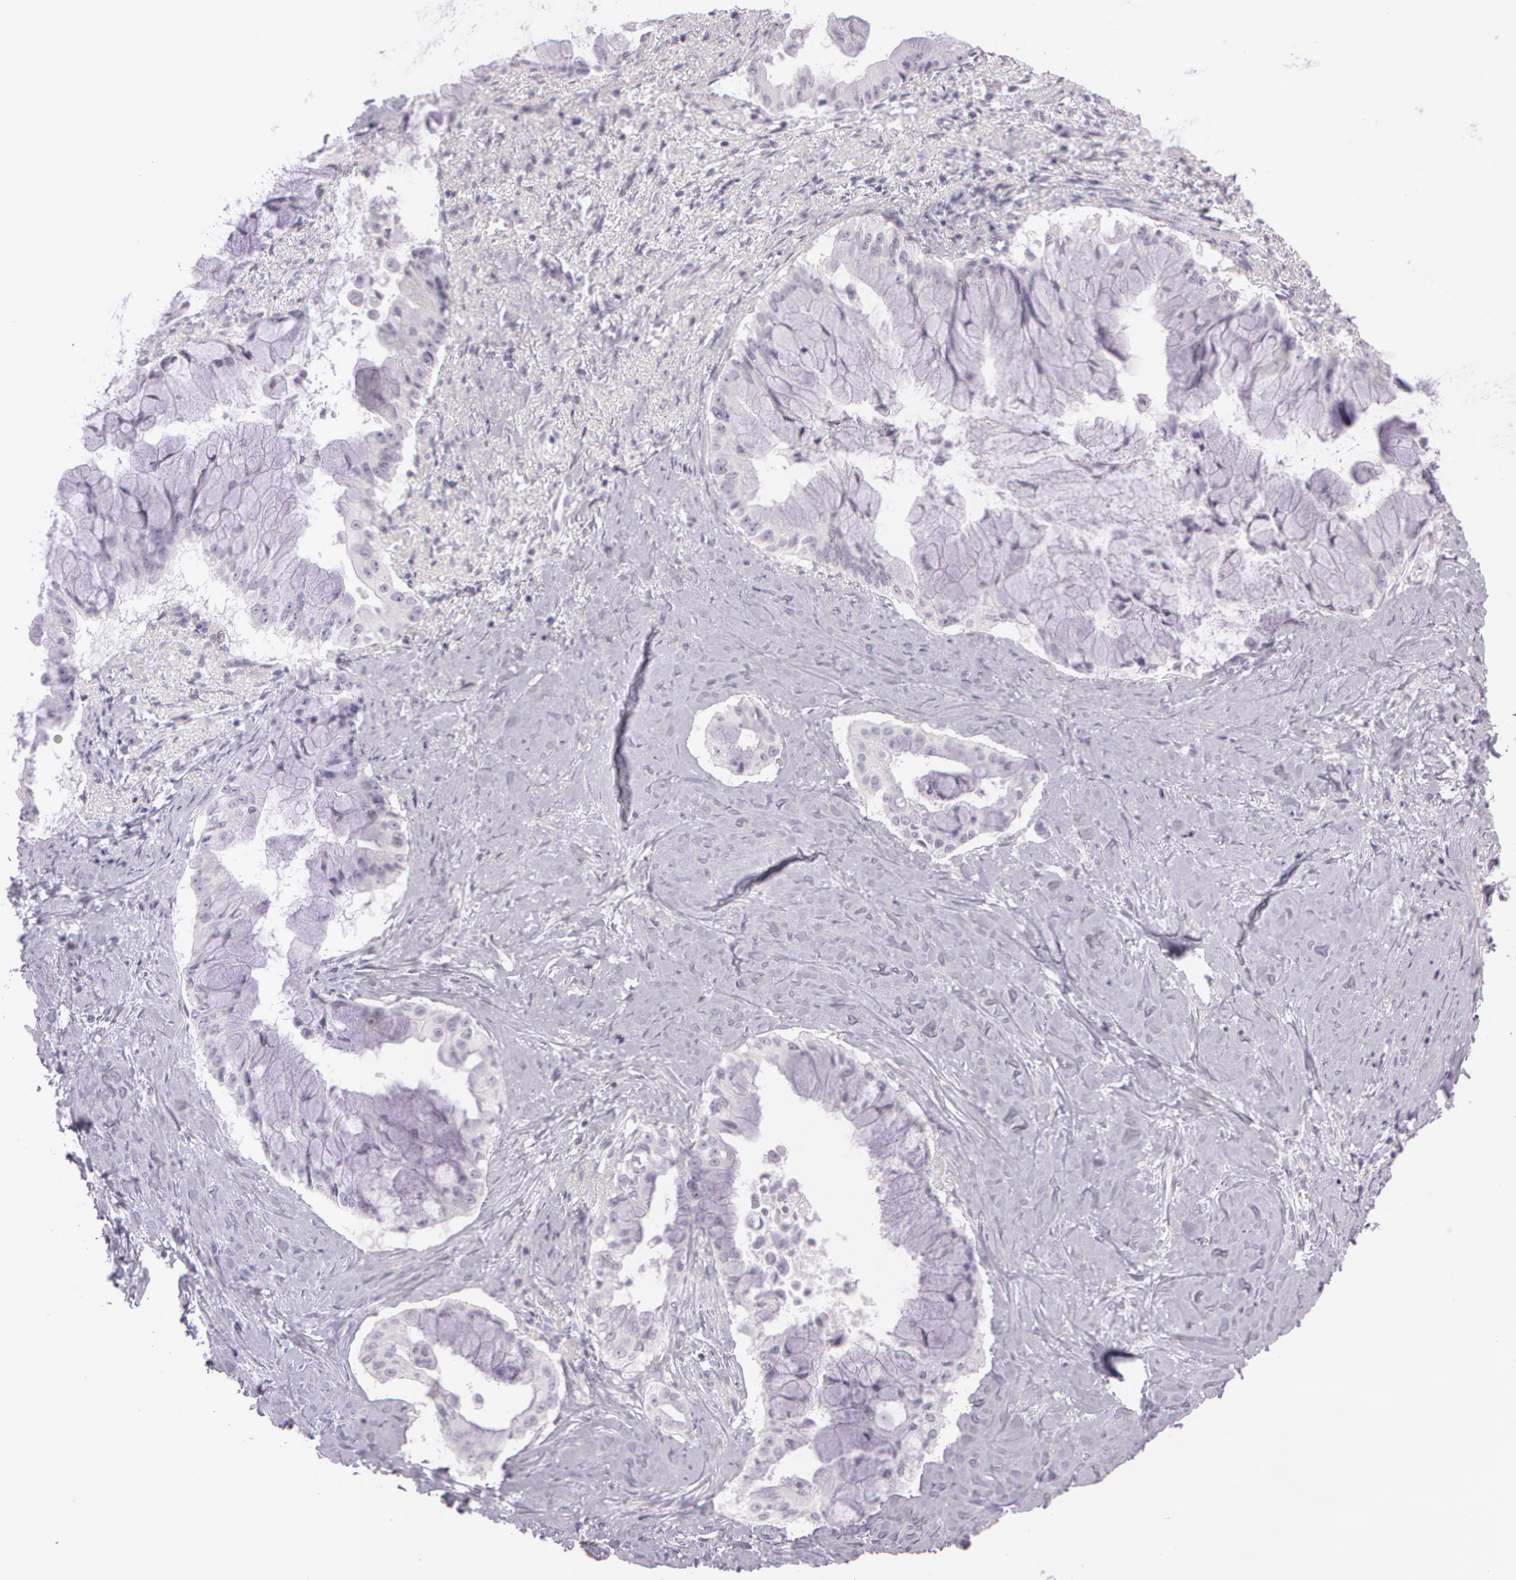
{"staining": {"intensity": "negative", "quantity": "none", "location": "none"}, "tissue": "pancreatic cancer", "cell_type": "Tumor cells", "image_type": "cancer", "snomed": [{"axis": "morphology", "description": "Adenocarcinoma, NOS"}, {"axis": "topography", "description": "Pancreas"}], "caption": "A micrograph of adenocarcinoma (pancreatic) stained for a protein reveals no brown staining in tumor cells.", "gene": "OTC", "patient": {"sex": "male", "age": 59}}